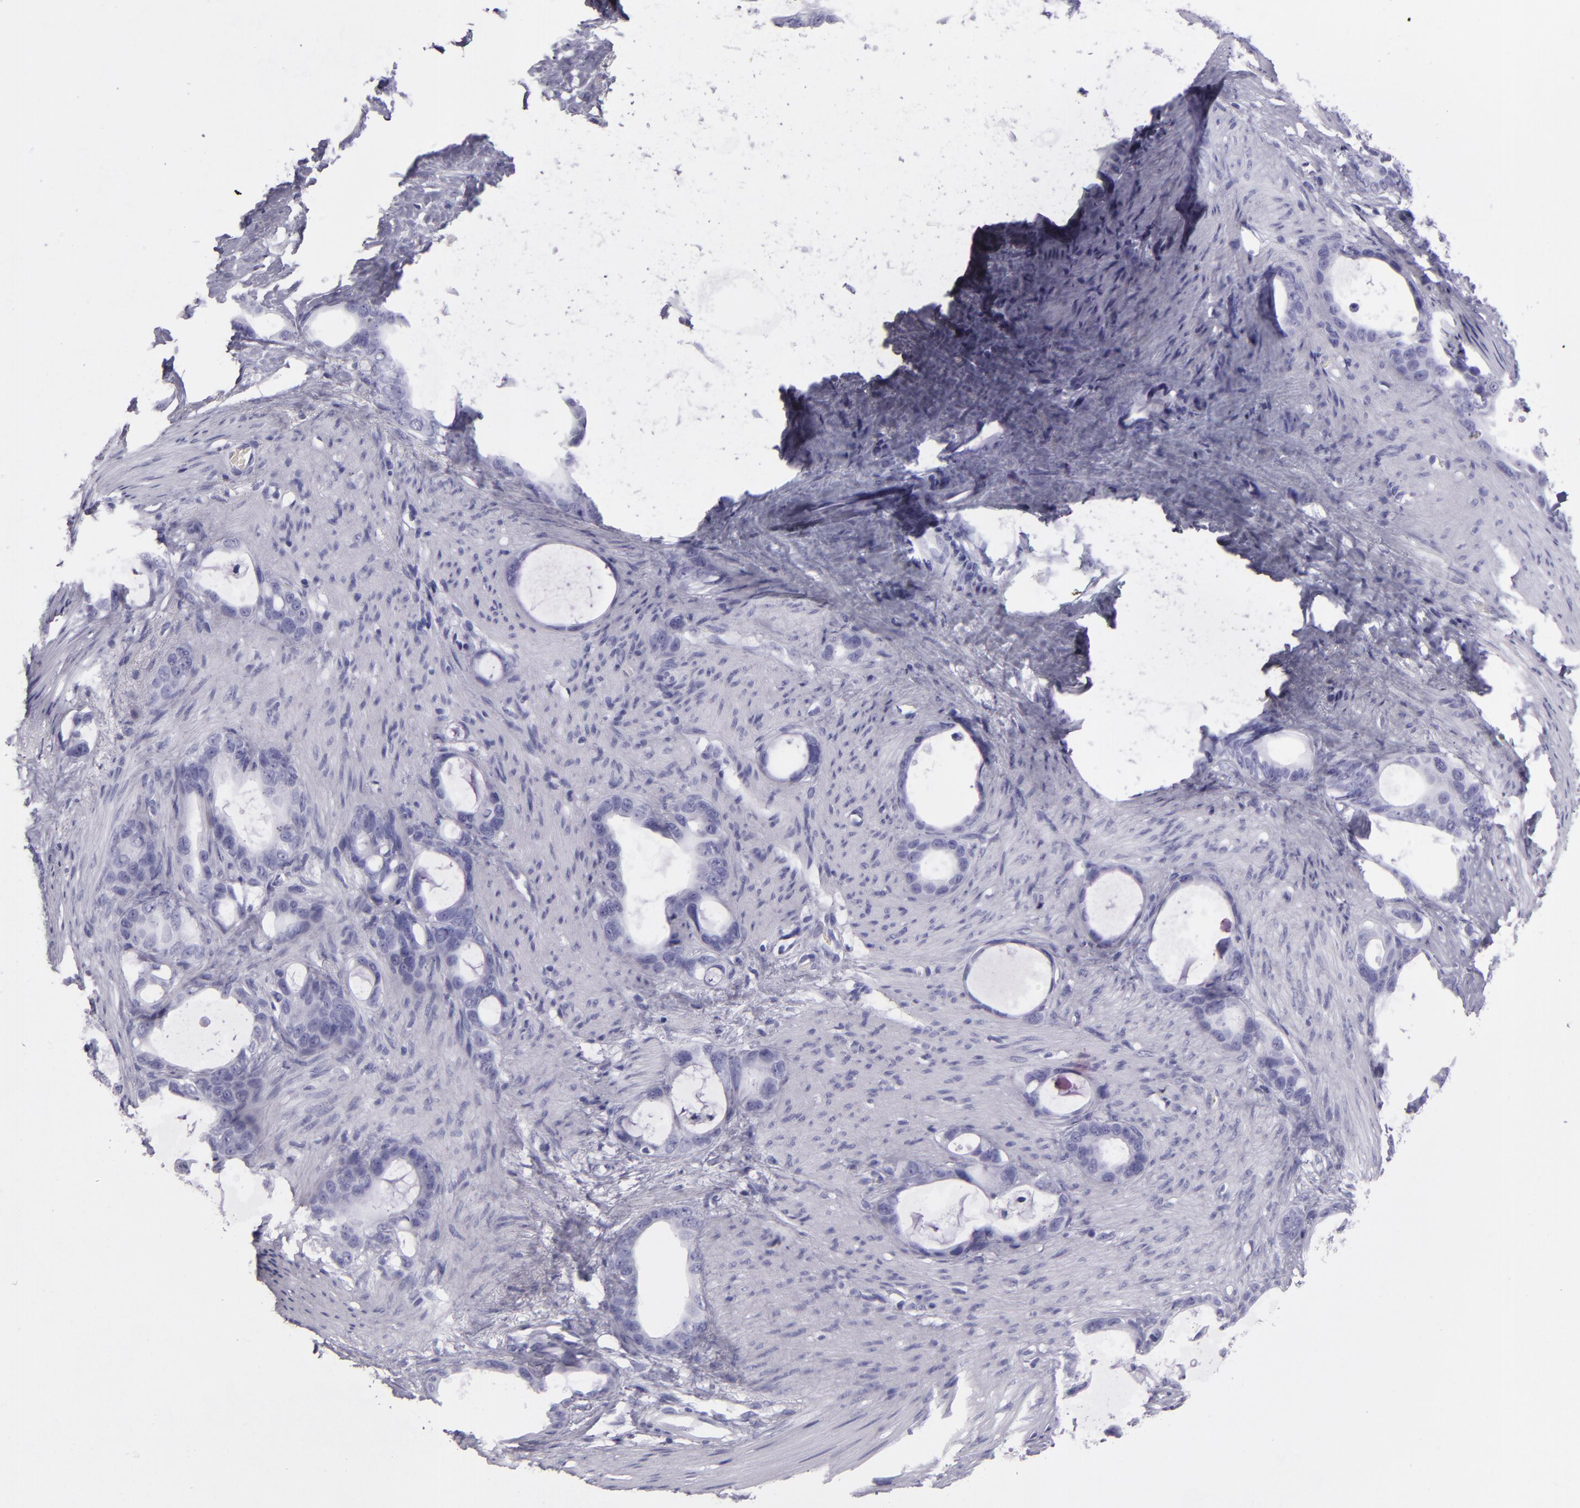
{"staining": {"intensity": "negative", "quantity": "none", "location": "none"}, "tissue": "stomach cancer", "cell_type": "Tumor cells", "image_type": "cancer", "snomed": [{"axis": "morphology", "description": "Adenocarcinoma, NOS"}, {"axis": "topography", "description": "Stomach"}], "caption": "IHC histopathology image of neoplastic tissue: human stomach cancer (adenocarcinoma) stained with DAB (3,3'-diaminobenzidine) reveals no significant protein expression in tumor cells. (Immunohistochemistry, brightfield microscopy, high magnification).", "gene": "CR2", "patient": {"sex": "female", "age": 75}}